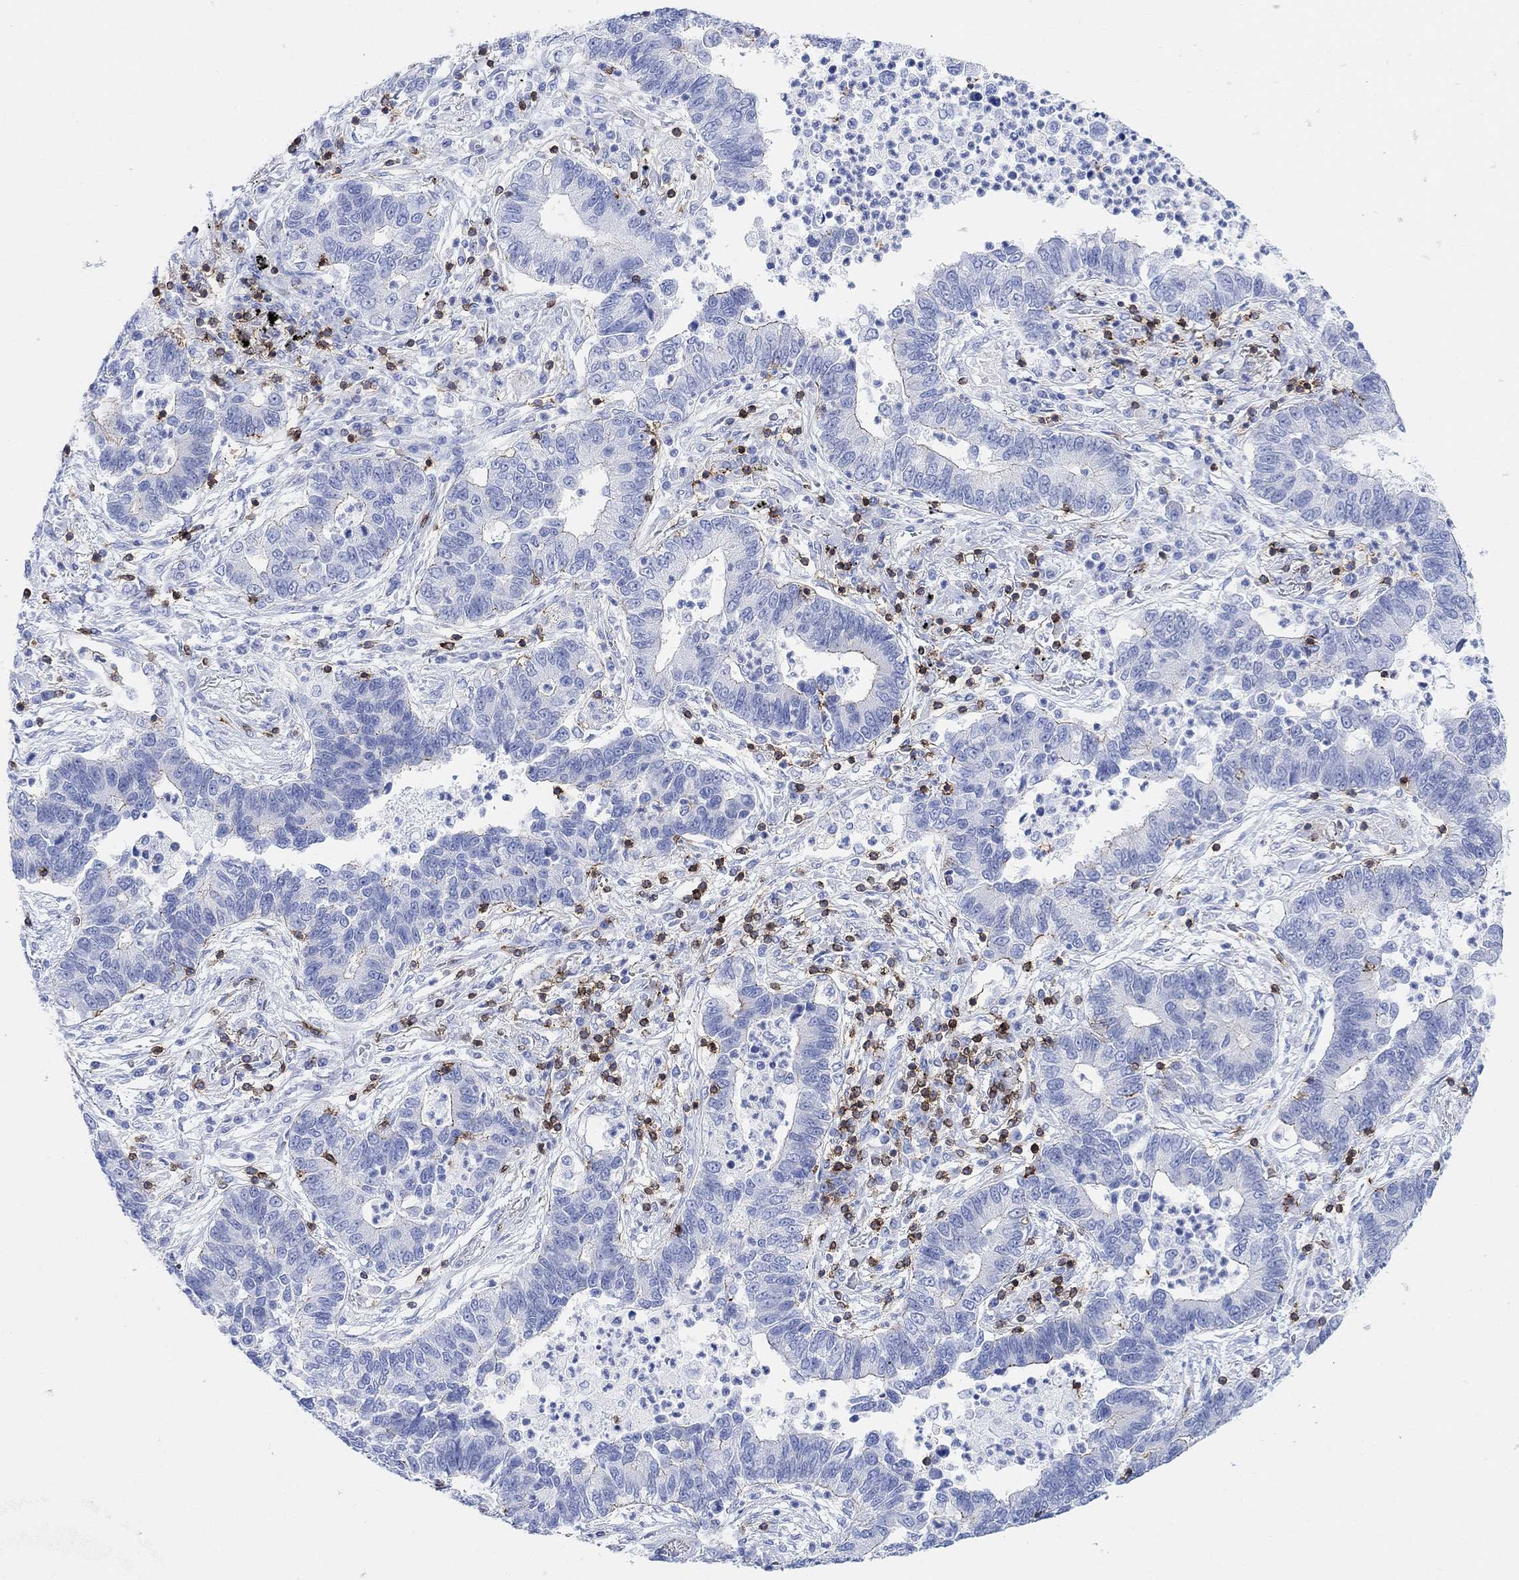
{"staining": {"intensity": "negative", "quantity": "none", "location": "none"}, "tissue": "lung cancer", "cell_type": "Tumor cells", "image_type": "cancer", "snomed": [{"axis": "morphology", "description": "Adenocarcinoma, NOS"}, {"axis": "topography", "description": "Lung"}], "caption": "The micrograph displays no significant staining in tumor cells of lung cancer (adenocarcinoma).", "gene": "GPR65", "patient": {"sex": "female", "age": 57}}